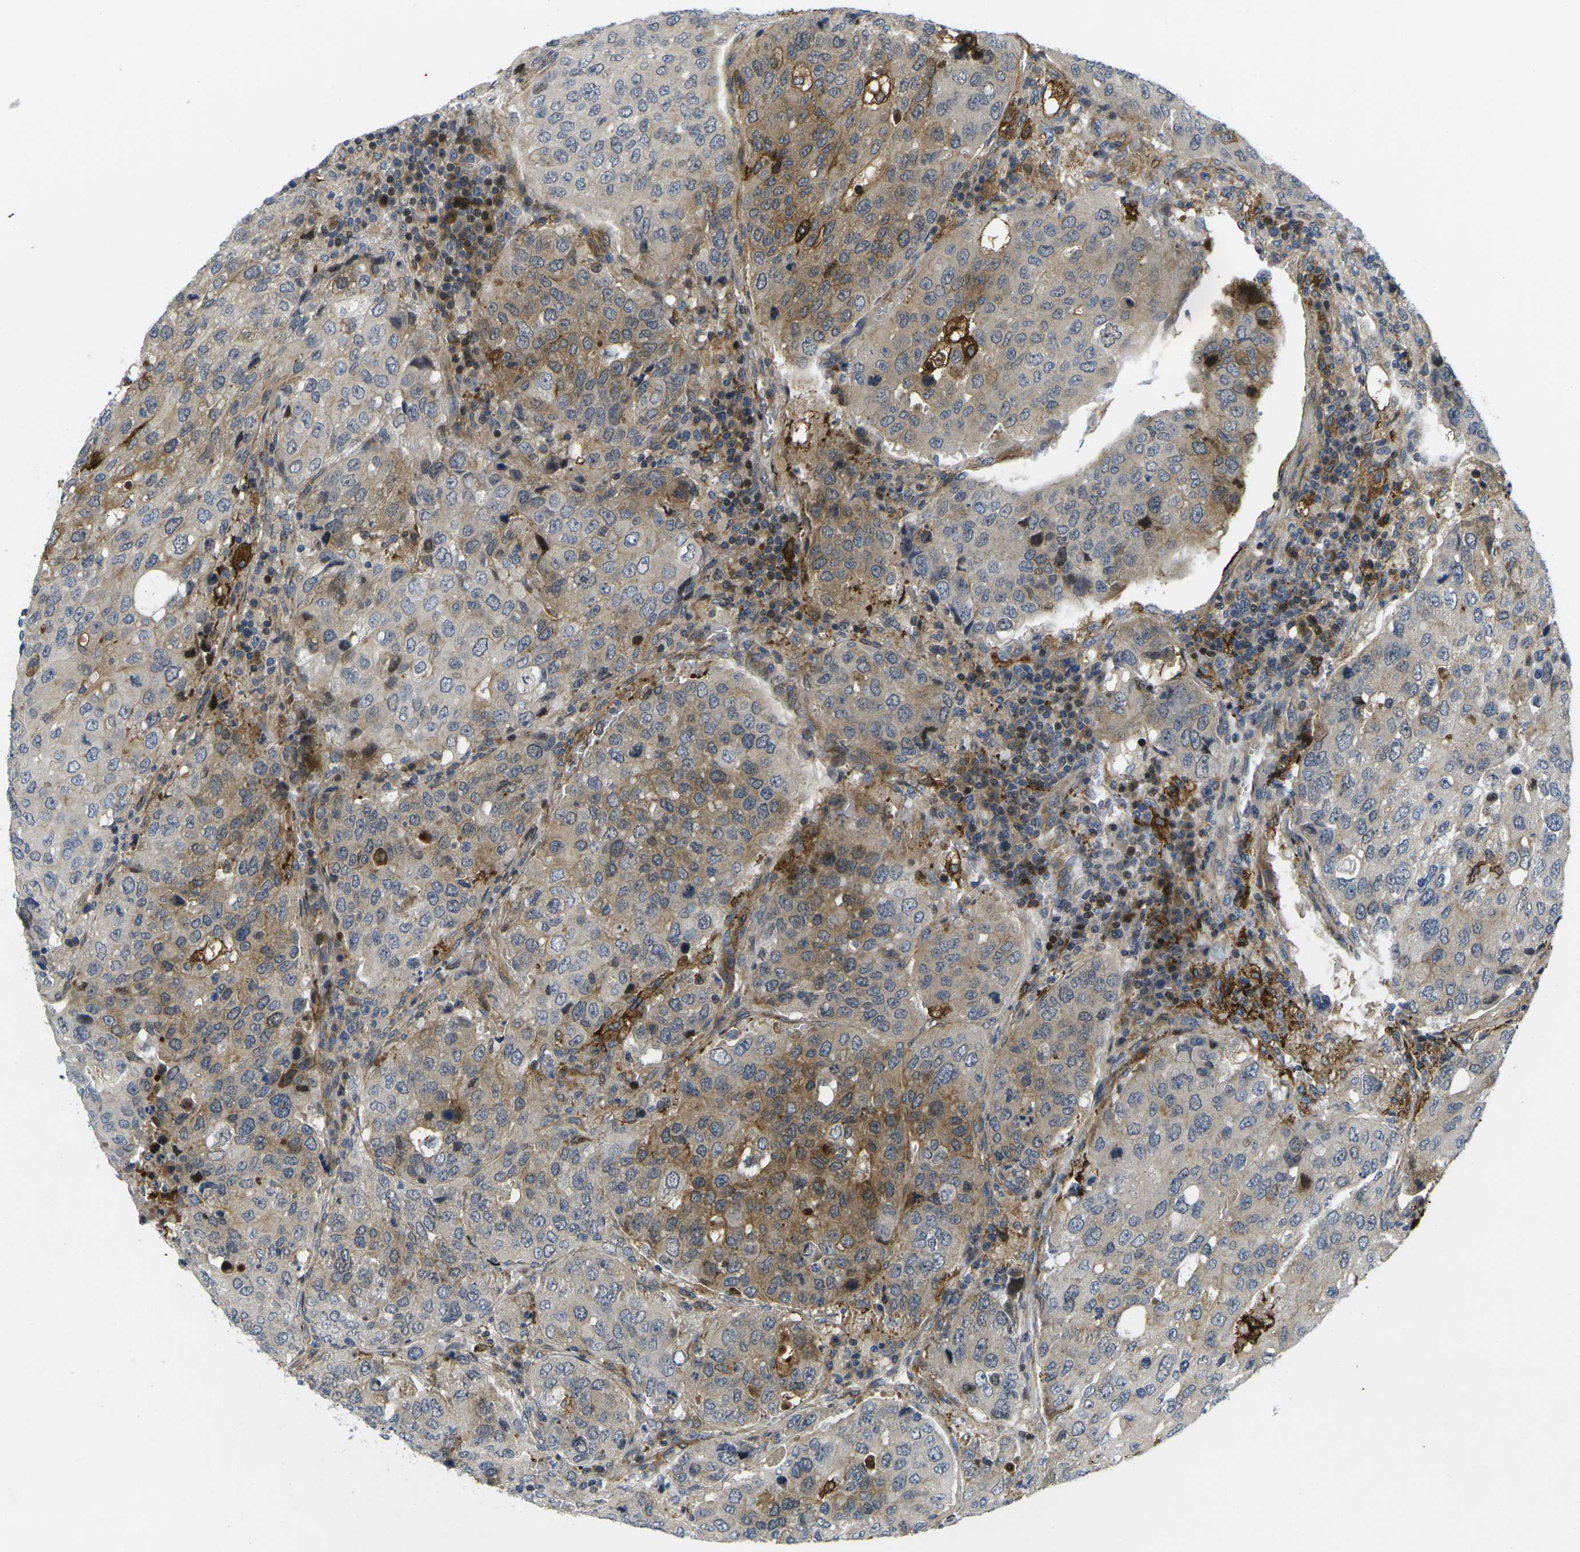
{"staining": {"intensity": "moderate", "quantity": "<25%", "location": "cytoplasmic/membranous"}, "tissue": "urothelial cancer", "cell_type": "Tumor cells", "image_type": "cancer", "snomed": [{"axis": "morphology", "description": "Urothelial carcinoma, High grade"}, {"axis": "topography", "description": "Lymph node"}, {"axis": "topography", "description": "Urinary bladder"}], "caption": "A histopathology image of human urothelial carcinoma (high-grade) stained for a protein exhibits moderate cytoplasmic/membranous brown staining in tumor cells.", "gene": "ROBO2", "patient": {"sex": "male", "age": 51}}